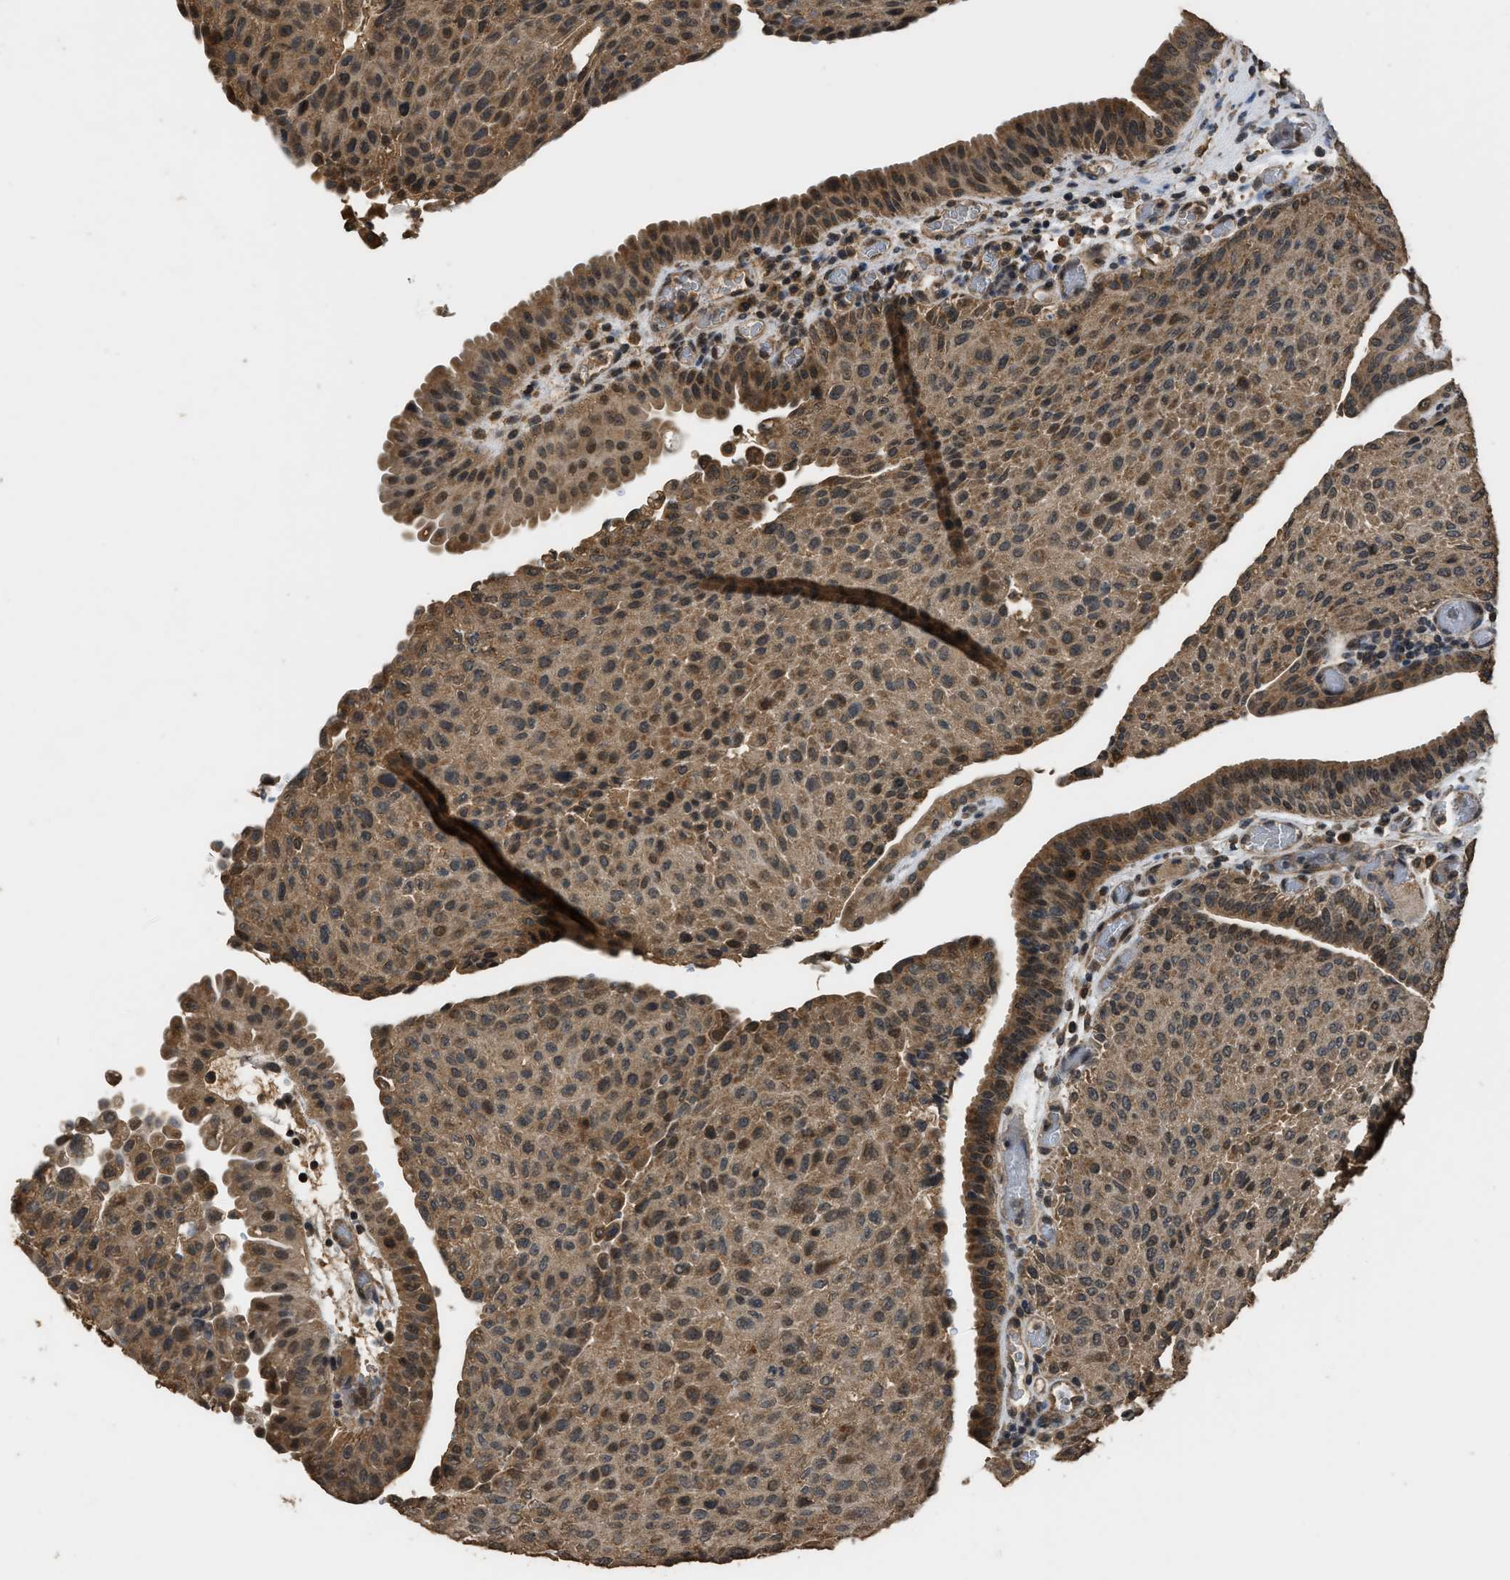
{"staining": {"intensity": "moderate", "quantity": ">75%", "location": "cytoplasmic/membranous"}, "tissue": "urothelial cancer", "cell_type": "Tumor cells", "image_type": "cancer", "snomed": [{"axis": "morphology", "description": "Urothelial carcinoma, Low grade"}, {"axis": "morphology", "description": "Urothelial carcinoma, High grade"}, {"axis": "topography", "description": "Urinary bladder"}], "caption": "Moderate cytoplasmic/membranous expression for a protein is seen in approximately >75% of tumor cells of high-grade urothelial carcinoma using IHC.", "gene": "DENND6B", "patient": {"sex": "male", "age": 35}}